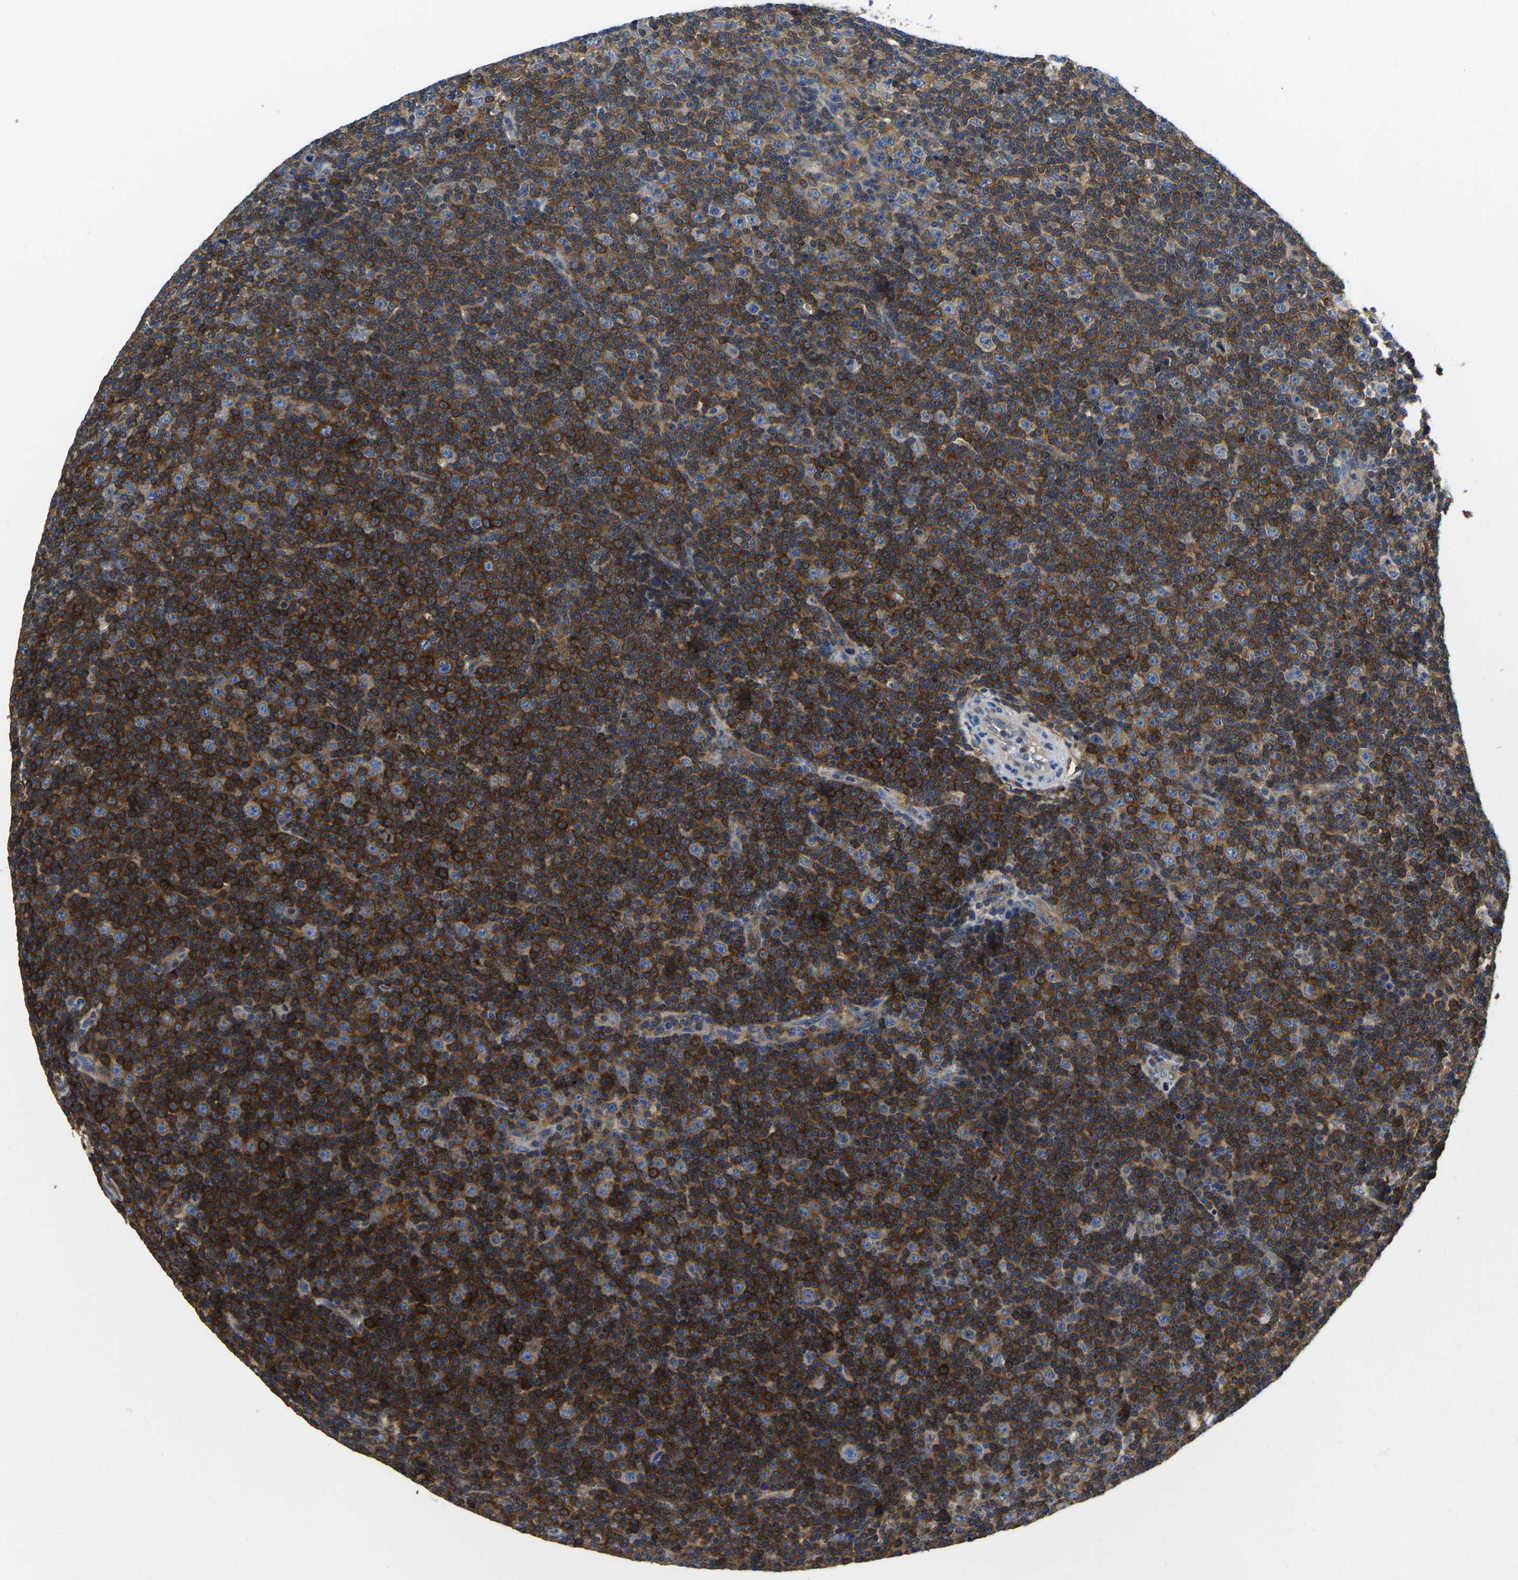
{"staining": {"intensity": "strong", "quantity": ">75%", "location": "cytoplasmic/membranous"}, "tissue": "lymphoma", "cell_type": "Tumor cells", "image_type": "cancer", "snomed": [{"axis": "morphology", "description": "Malignant lymphoma, non-Hodgkin's type, Low grade"}, {"axis": "topography", "description": "Lymph node"}], "caption": "Tumor cells display strong cytoplasmic/membranous staining in about >75% of cells in lymphoma.", "gene": "STAT2", "patient": {"sex": "female", "age": 67}}